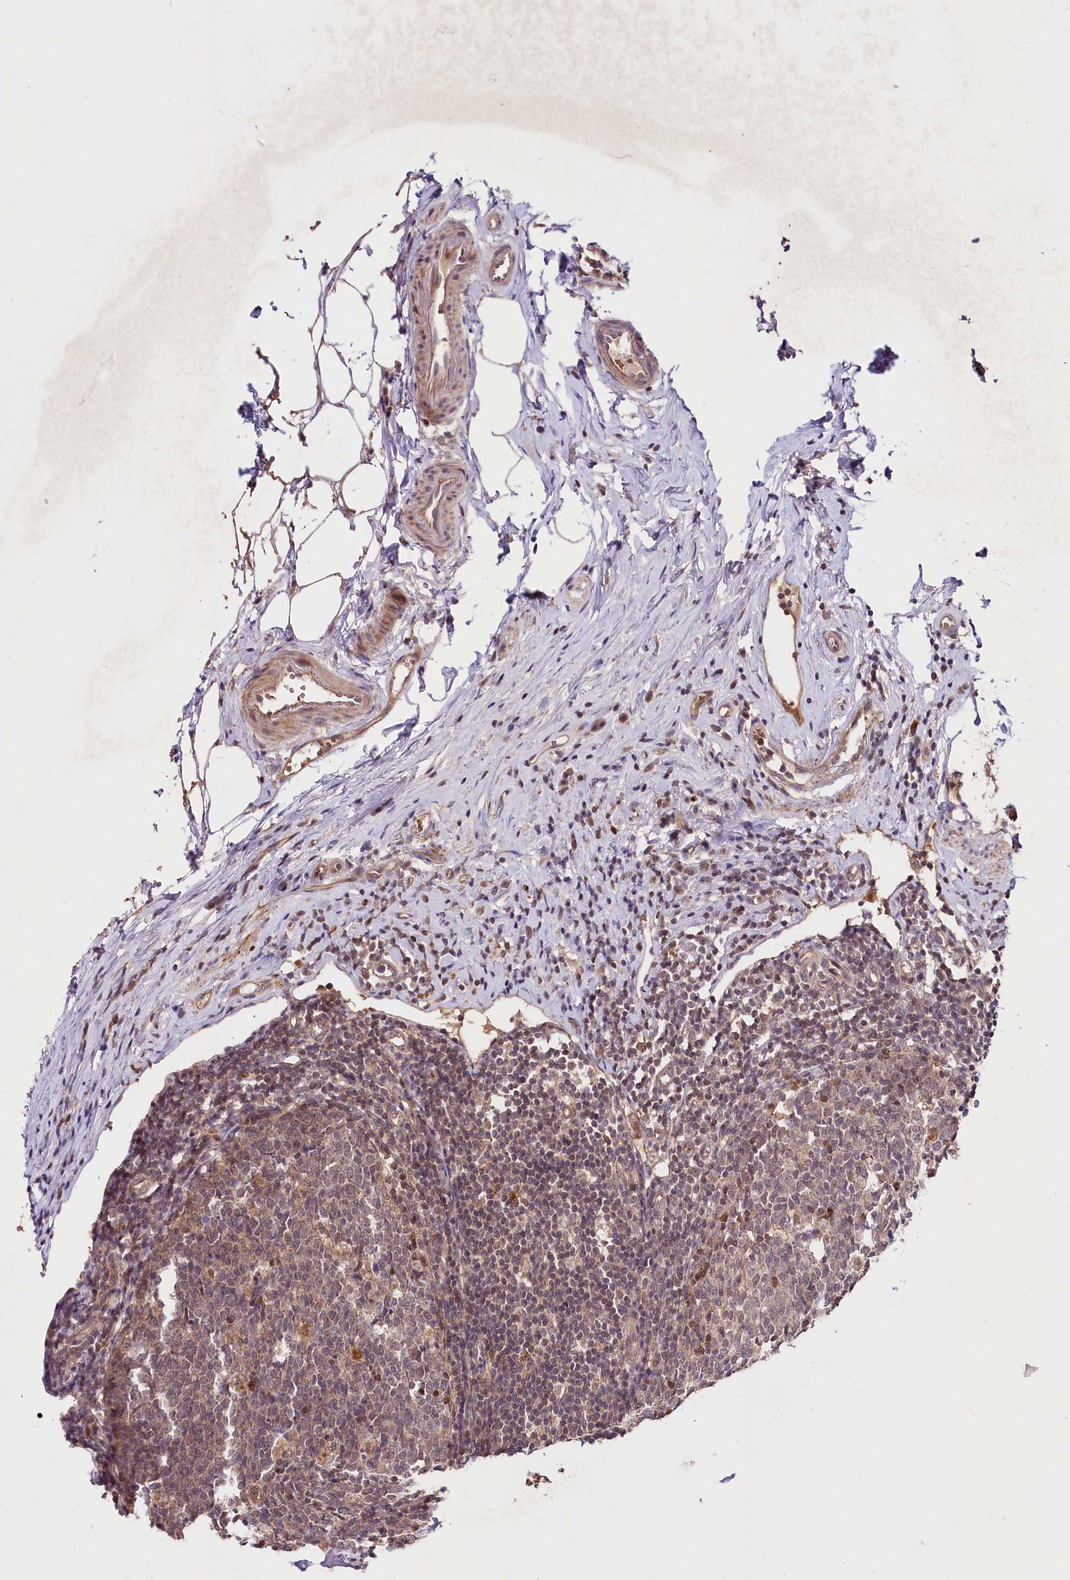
{"staining": {"intensity": "moderate", "quantity": ">75%", "location": "cytoplasmic/membranous"}, "tissue": "appendix", "cell_type": "Glandular cells", "image_type": "normal", "snomed": [{"axis": "morphology", "description": "Normal tissue, NOS"}, {"axis": "topography", "description": "Appendix"}], "caption": "Moderate cytoplasmic/membranous protein staining is appreciated in approximately >75% of glandular cells in appendix.", "gene": "TAFAZZIN", "patient": {"sex": "female", "age": 54}}